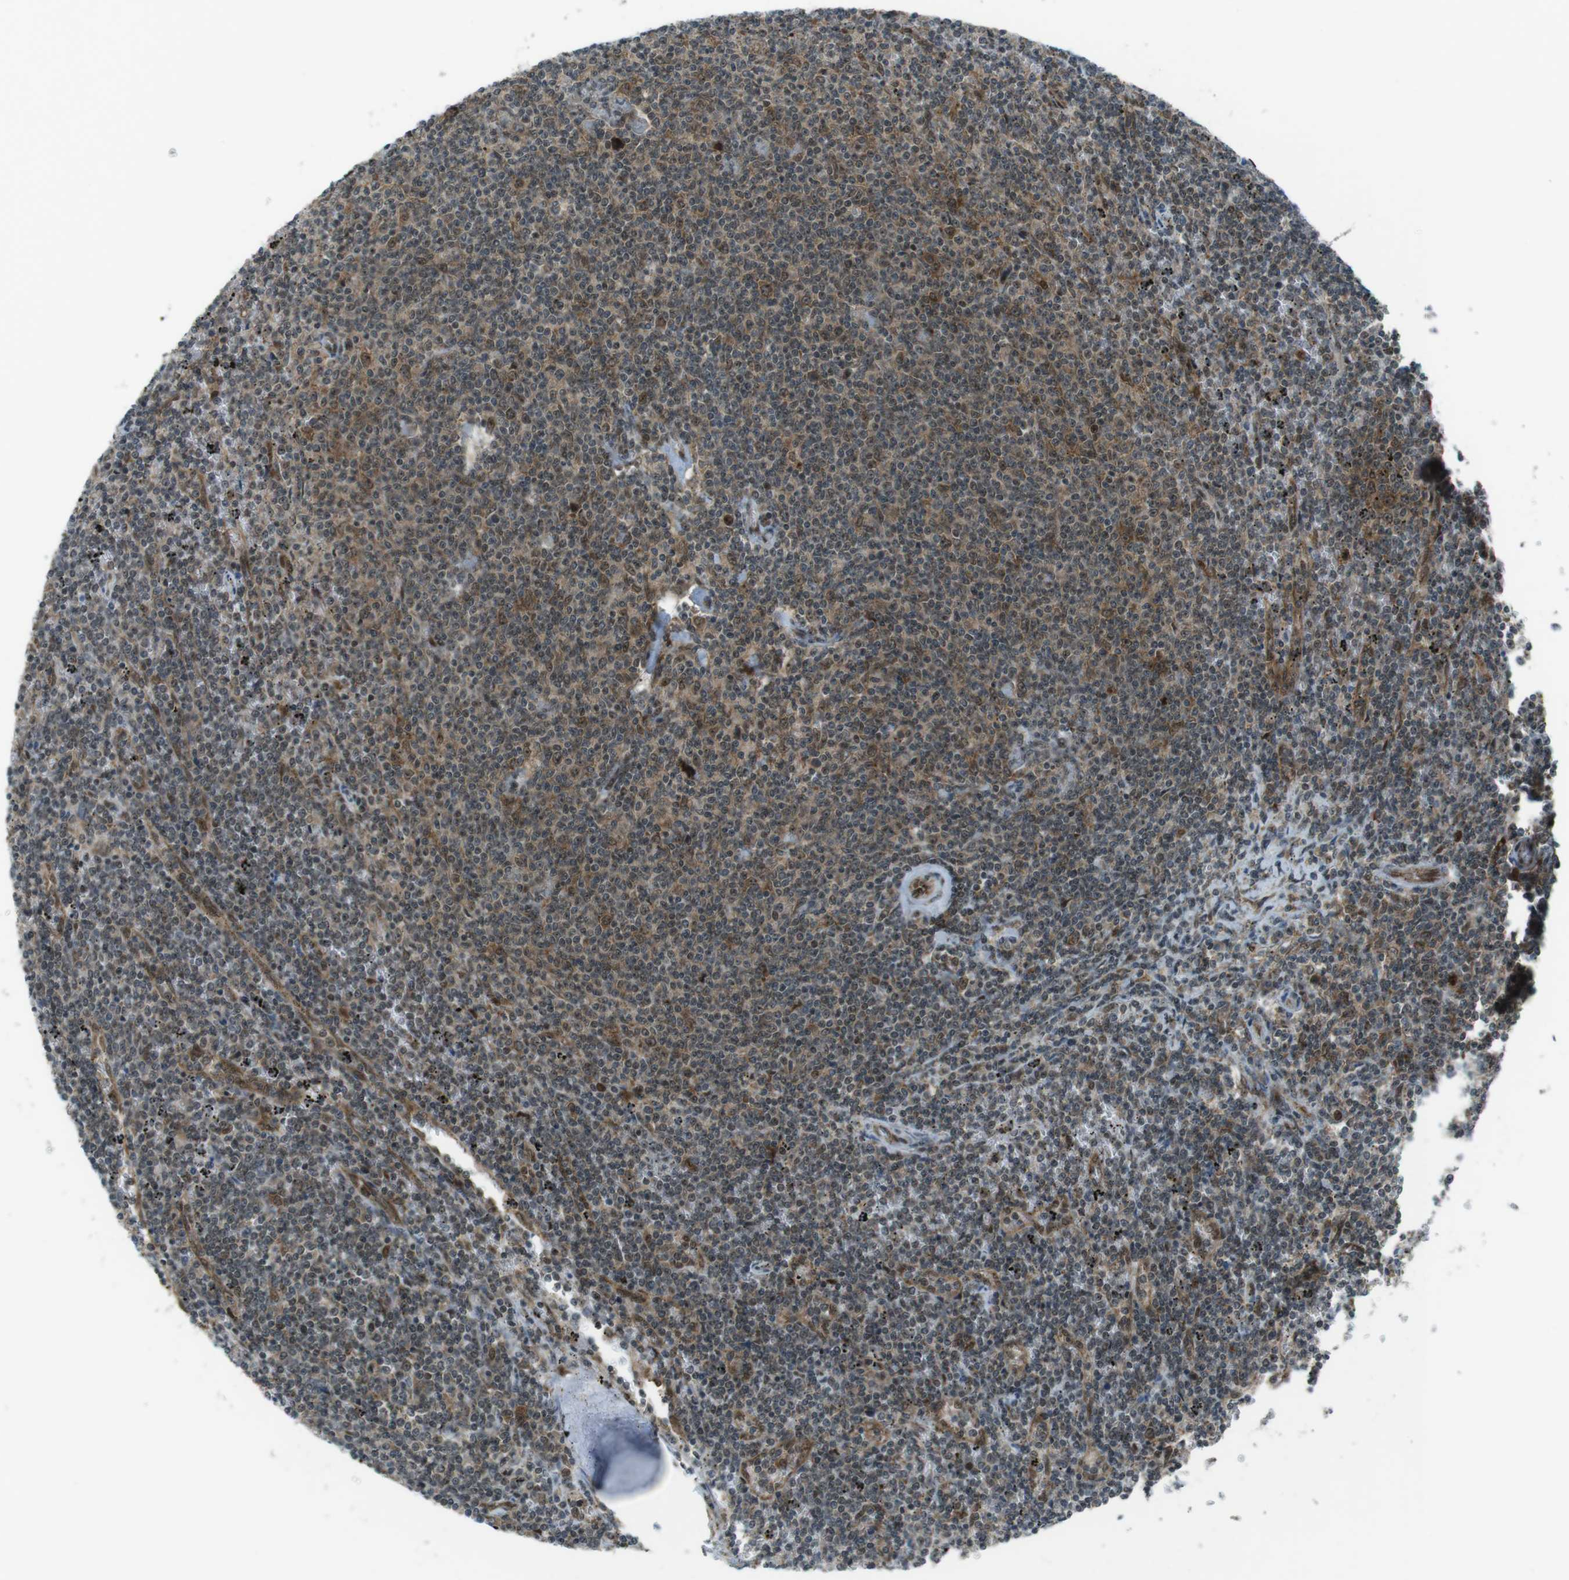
{"staining": {"intensity": "moderate", "quantity": ">75%", "location": "cytoplasmic/membranous,nuclear"}, "tissue": "lymphoma", "cell_type": "Tumor cells", "image_type": "cancer", "snomed": [{"axis": "morphology", "description": "Malignant lymphoma, non-Hodgkin's type, Low grade"}, {"axis": "topography", "description": "Spleen"}], "caption": "Immunohistochemical staining of human lymphoma exhibits medium levels of moderate cytoplasmic/membranous and nuclear protein positivity in about >75% of tumor cells. Nuclei are stained in blue.", "gene": "CSNK1D", "patient": {"sex": "female", "age": 50}}